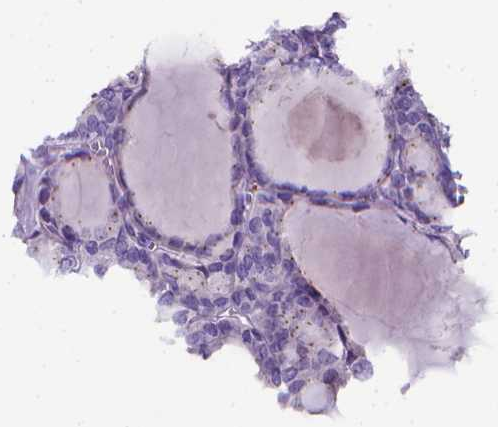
{"staining": {"intensity": "negative", "quantity": "none", "location": "none"}, "tissue": "thyroid cancer", "cell_type": "Tumor cells", "image_type": "cancer", "snomed": [{"axis": "morphology", "description": "Follicular adenoma carcinoma, NOS"}, {"axis": "topography", "description": "Thyroid gland"}], "caption": "This is an immunohistochemistry micrograph of thyroid cancer. There is no expression in tumor cells.", "gene": "LRRC73", "patient": {"sex": "male", "age": 74}}